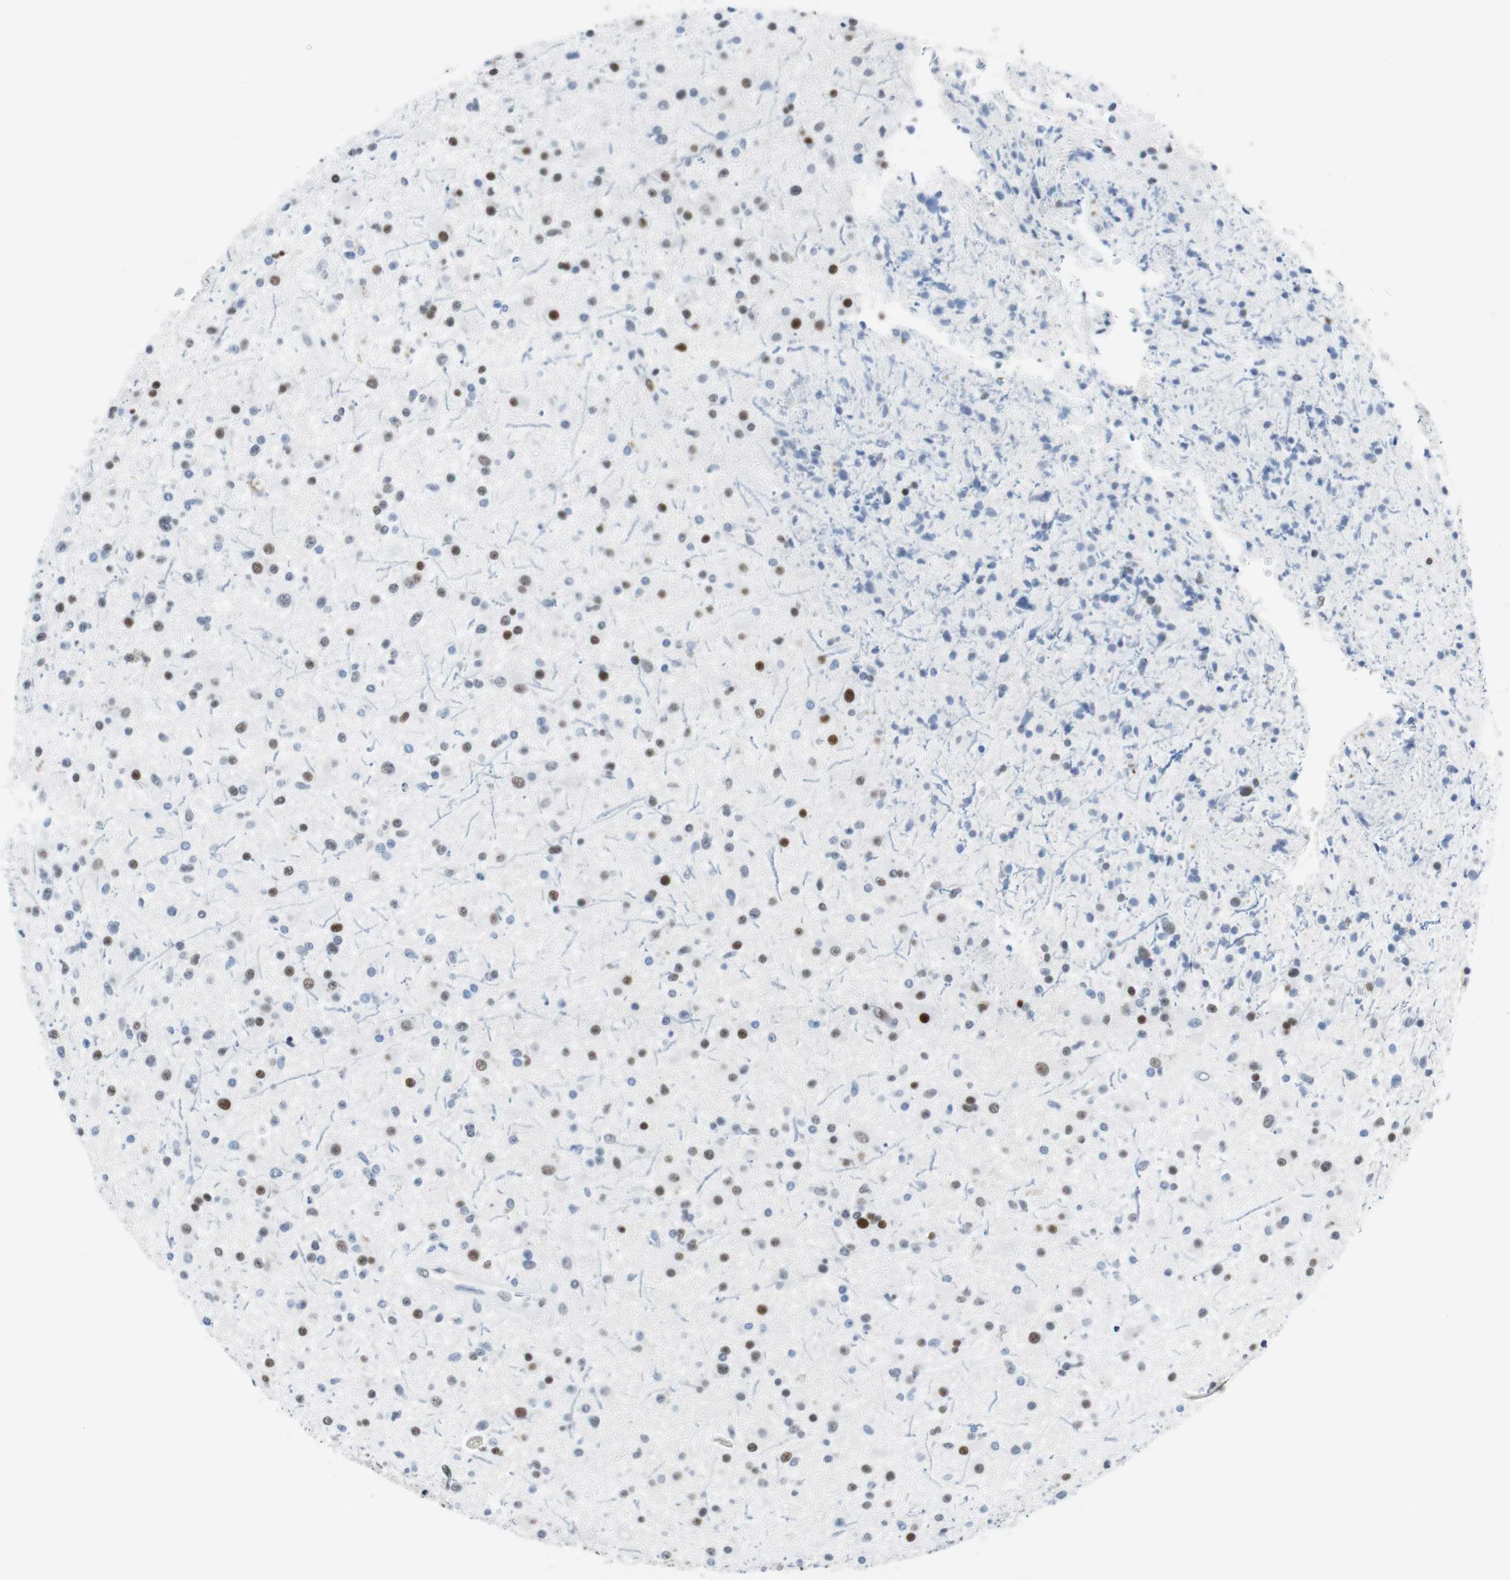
{"staining": {"intensity": "moderate", "quantity": "25%-75%", "location": "nuclear"}, "tissue": "glioma", "cell_type": "Tumor cells", "image_type": "cancer", "snomed": [{"axis": "morphology", "description": "Glioma, malignant, High grade"}, {"axis": "topography", "description": "Brain"}], "caption": "This histopathology image shows IHC staining of glioma, with medium moderate nuclear positivity in about 25%-75% of tumor cells.", "gene": "JUN", "patient": {"sex": "male", "age": 33}}